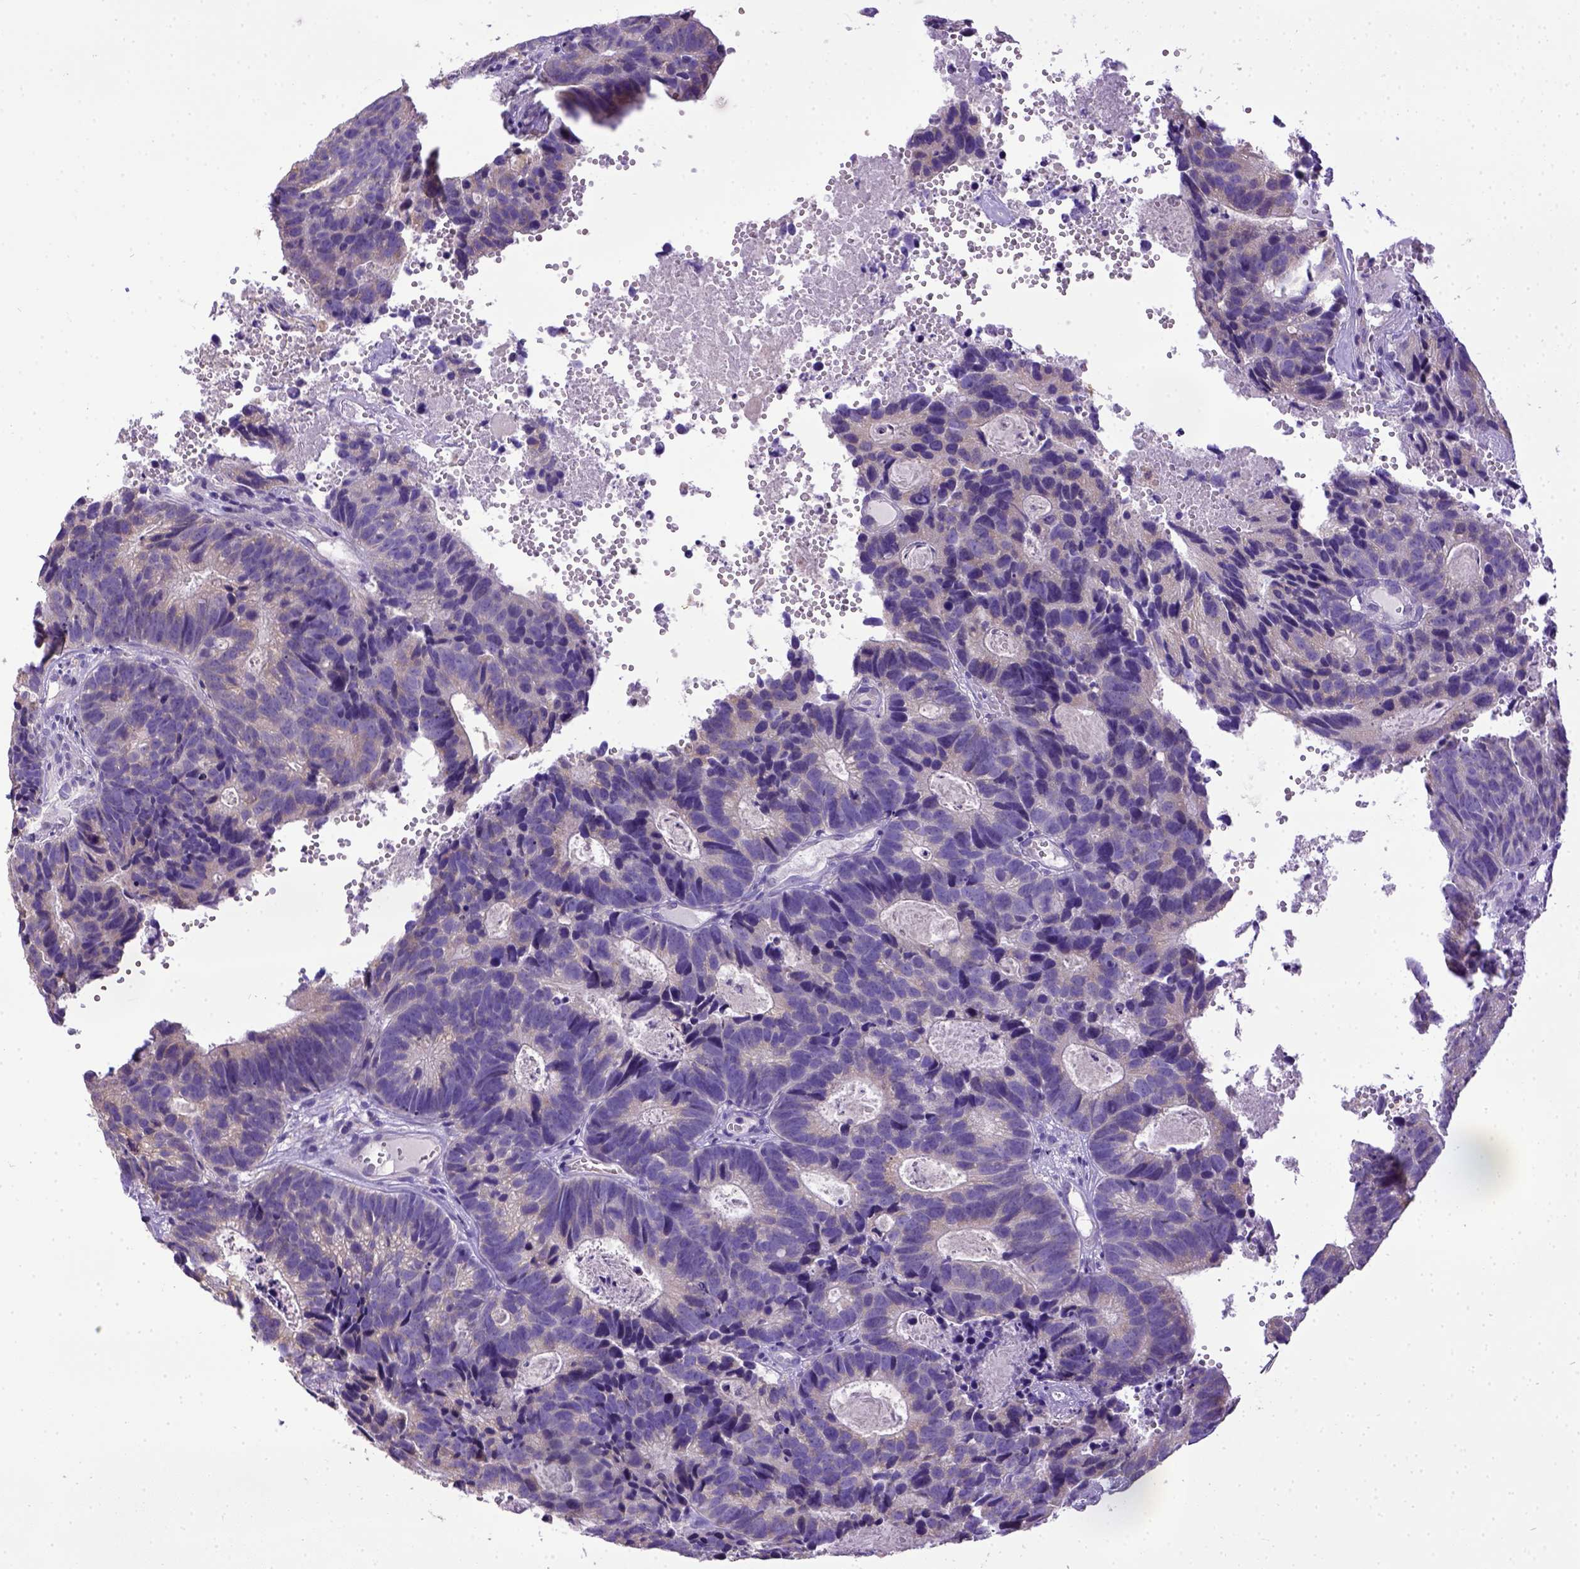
{"staining": {"intensity": "negative", "quantity": "none", "location": "none"}, "tissue": "head and neck cancer", "cell_type": "Tumor cells", "image_type": "cancer", "snomed": [{"axis": "morphology", "description": "Adenocarcinoma, NOS"}, {"axis": "topography", "description": "Head-Neck"}], "caption": "A high-resolution image shows immunohistochemistry staining of head and neck cancer, which reveals no significant staining in tumor cells.", "gene": "SPEF1", "patient": {"sex": "male", "age": 62}}